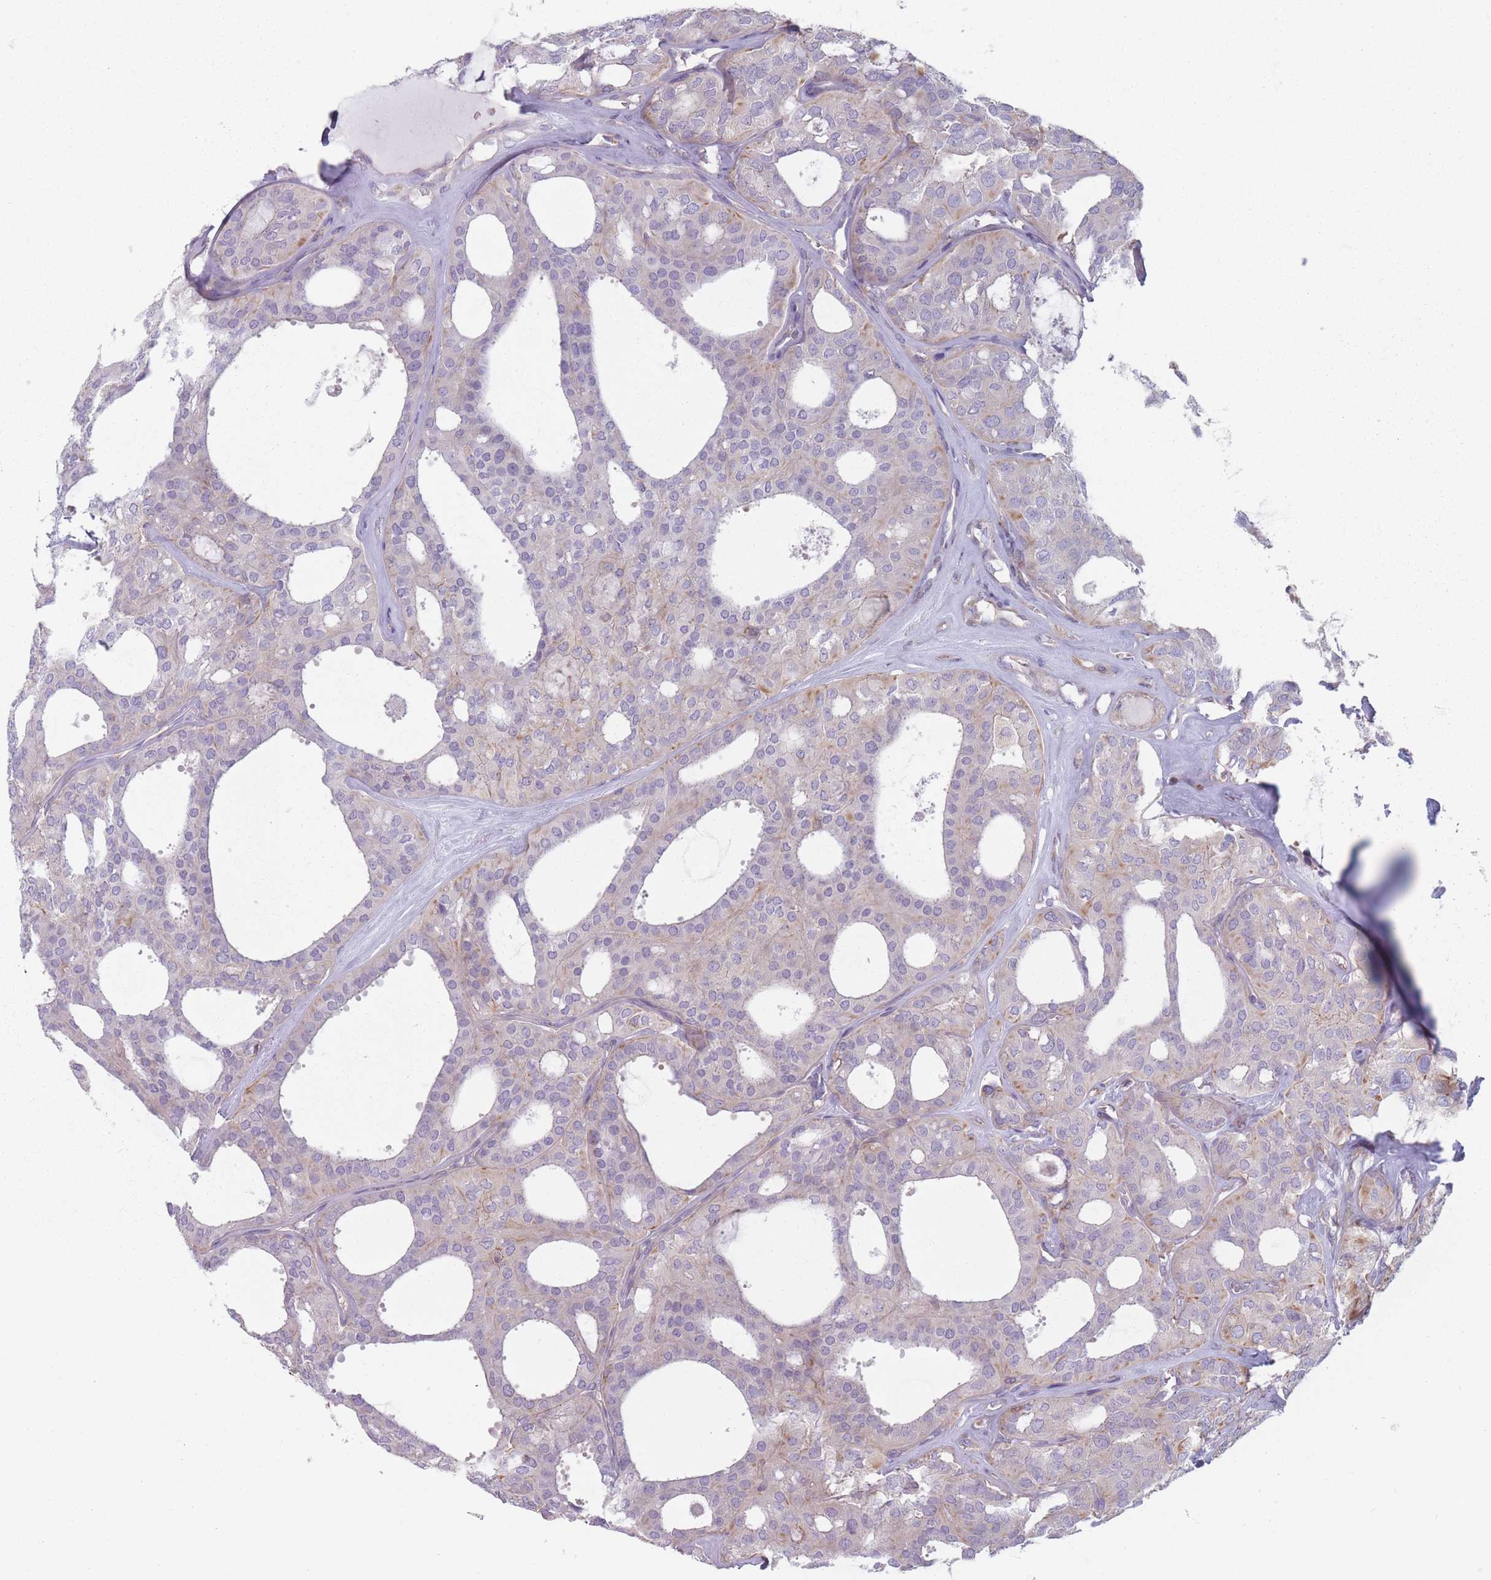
{"staining": {"intensity": "negative", "quantity": "none", "location": "none"}, "tissue": "thyroid cancer", "cell_type": "Tumor cells", "image_type": "cancer", "snomed": [{"axis": "morphology", "description": "Follicular adenoma carcinoma, NOS"}, {"axis": "topography", "description": "Thyroid gland"}], "caption": "The immunohistochemistry image has no significant expression in tumor cells of thyroid cancer (follicular adenoma carcinoma) tissue. Nuclei are stained in blue.", "gene": "HSBP1L1", "patient": {"sex": "male", "age": 75}}